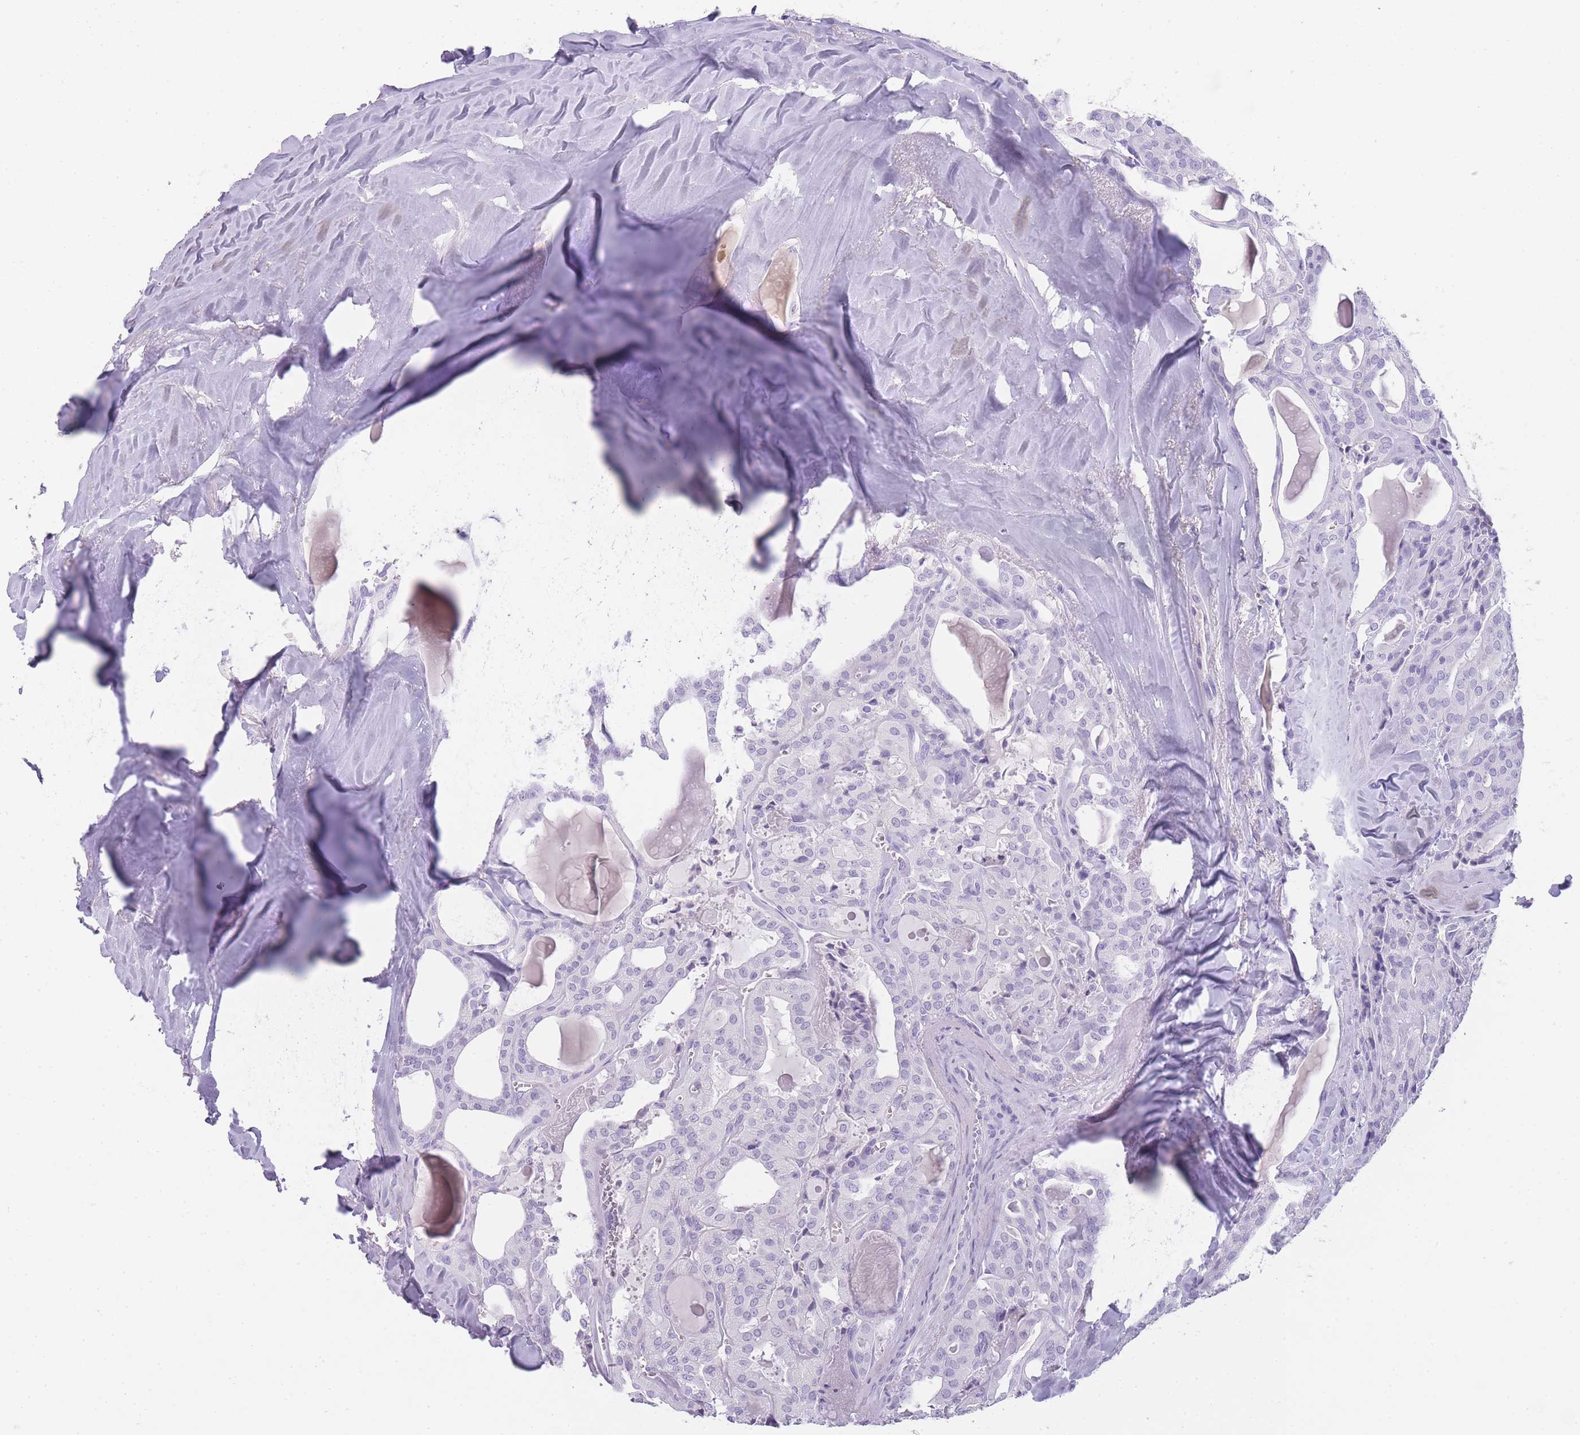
{"staining": {"intensity": "negative", "quantity": "none", "location": "none"}, "tissue": "thyroid cancer", "cell_type": "Tumor cells", "image_type": "cancer", "snomed": [{"axis": "morphology", "description": "Papillary adenocarcinoma, NOS"}, {"axis": "topography", "description": "Thyroid gland"}], "caption": "Human papillary adenocarcinoma (thyroid) stained for a protein using IHC displays no expression in tumor cells.", "gene": "TCP11", "patient": {"sex": "male", "age": 52}}